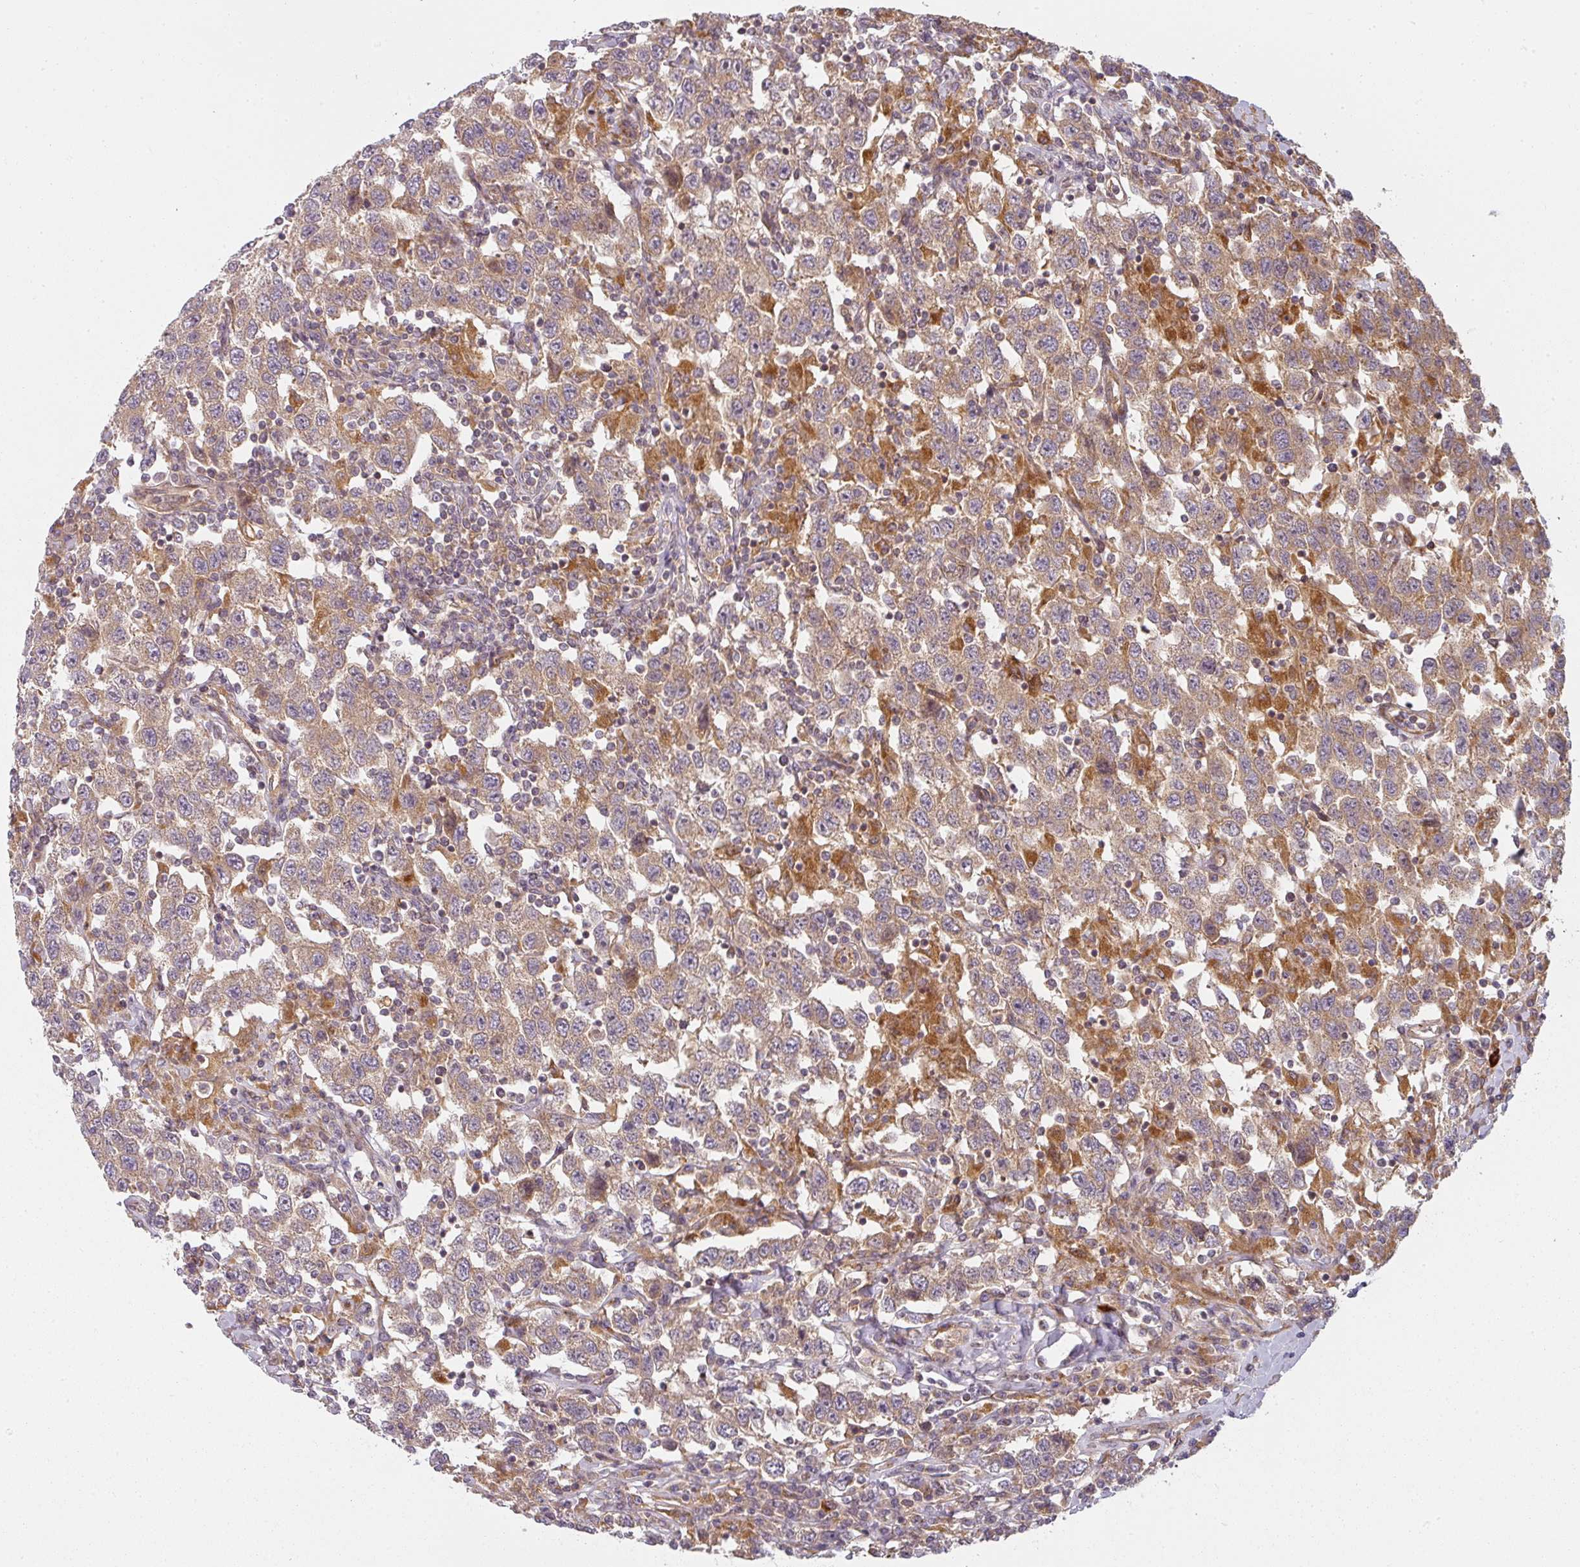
{"staining": {"intensity": "weak", "quantity": ">75%", "location": "cytoplasmic/membranous"}, "tissue": "testis cancer", "cell_type": "Tumor cells", "image_type": "cancer", "snomed": [{"axis": "morphology", "description": "Seminoma, NOS"}, {"axis": "topography", "description": "Testis"}], "caption": "Human seminoma (testis) stained with a brown dye demonstrates weak cytoplasmic/membranous positive expression in about >75% of tumor cells.", "gene": "CNOT1", "patient": {"sex": "male", "age": 41}}